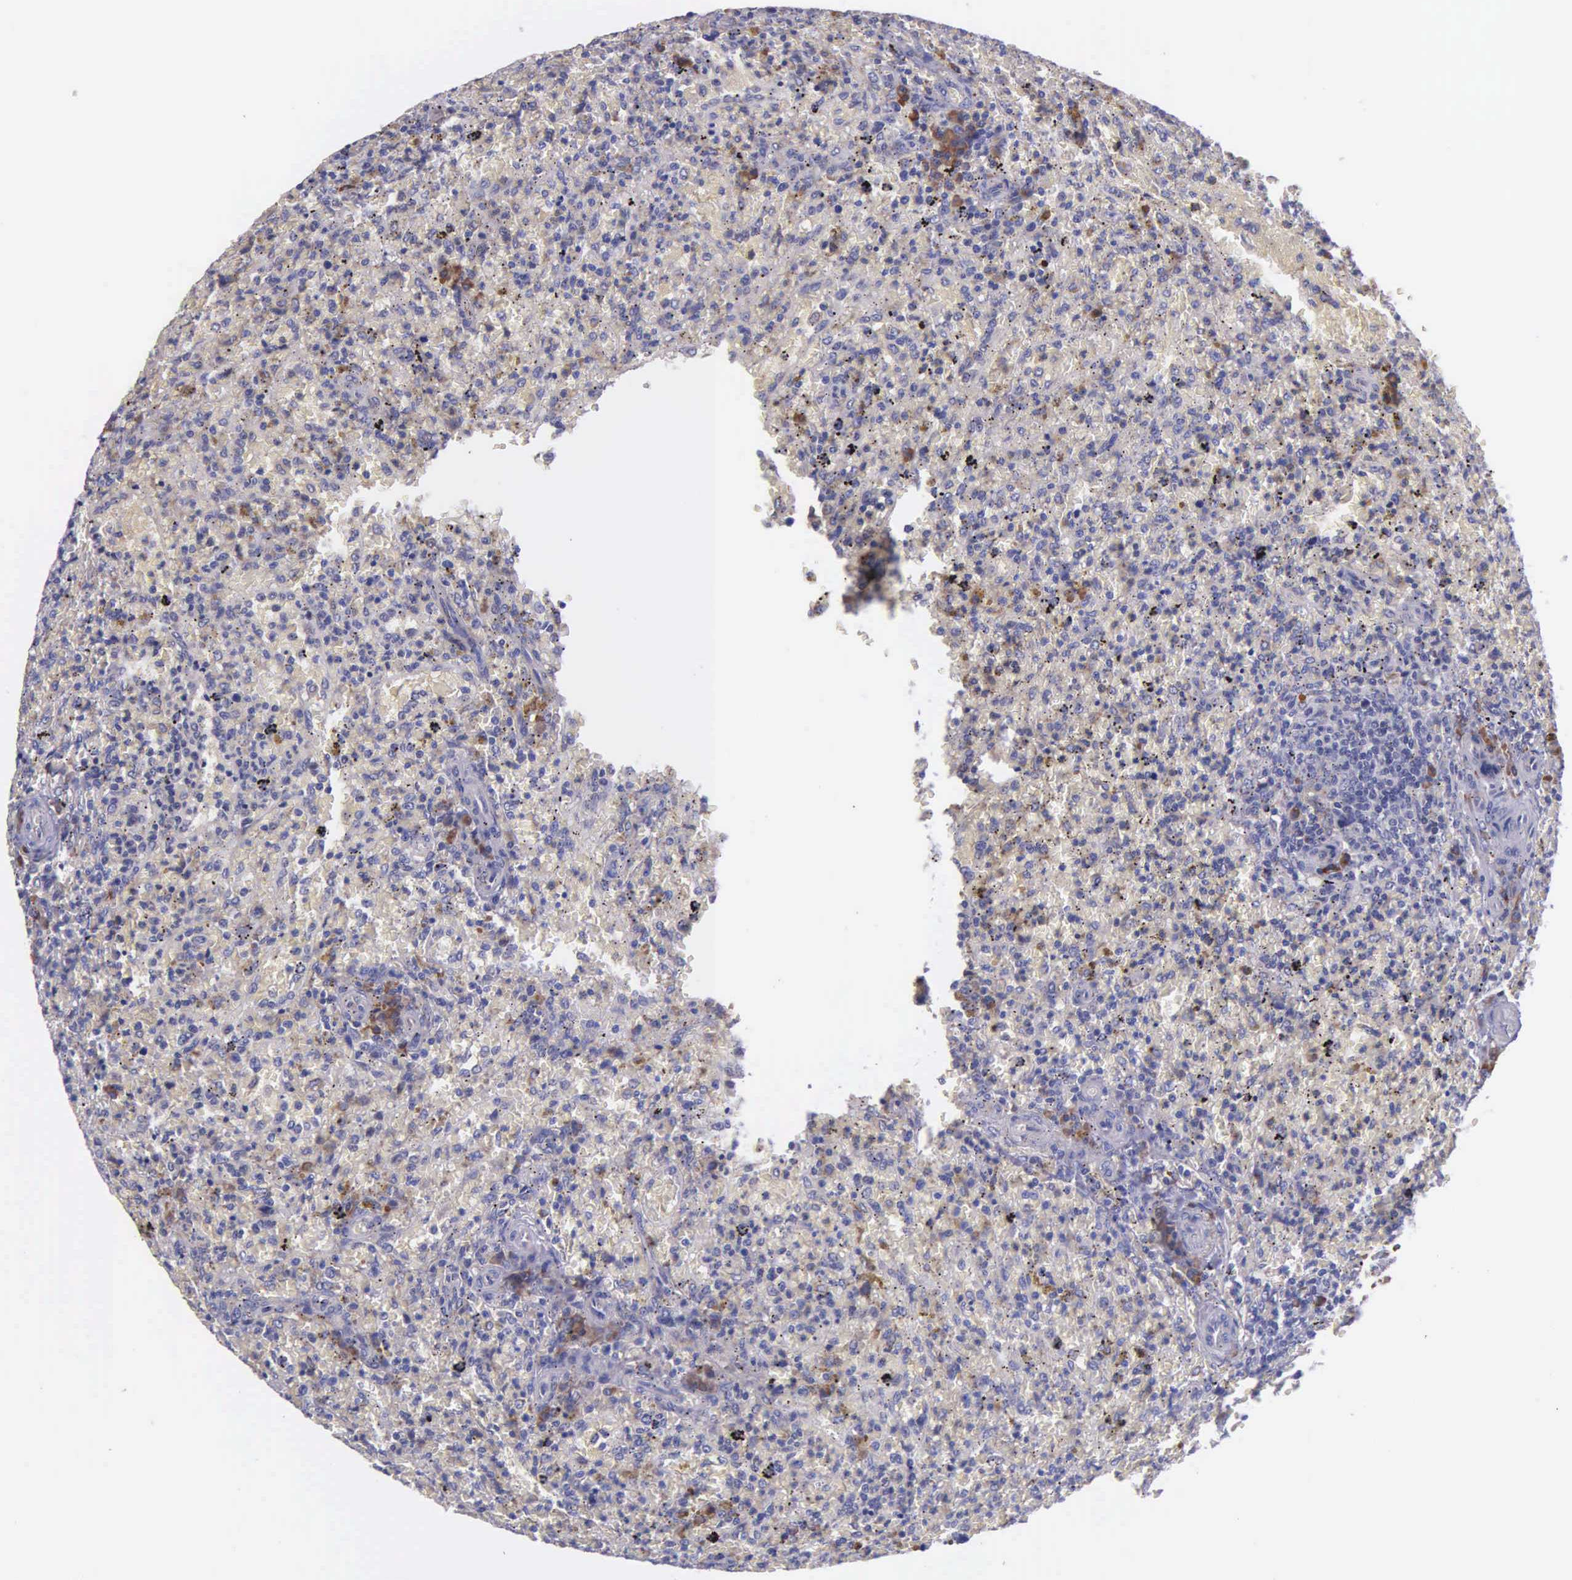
{"staining": {"intensity": "negative", "quantity": "none", "location": "none"}, "tissue": "lymphoma", "cell_type": "Tumor cells", "image_type": "cancer", "snomed": [{"axis": "morphology", "description": "Malignant lymphoma, non-Hodgkin's type, High grade"}, {"axis": "topography", "description": "Spleen"}, {"axis": "topography", "description": "Lymph node"}], "caption": "Tumor cells are negative for brown protein staining in malignant lymphoma, non-Hodgkin's type (high-grade).", "gene": "ZC3H12B", "patient": {"sex": "female", "age": 70}}